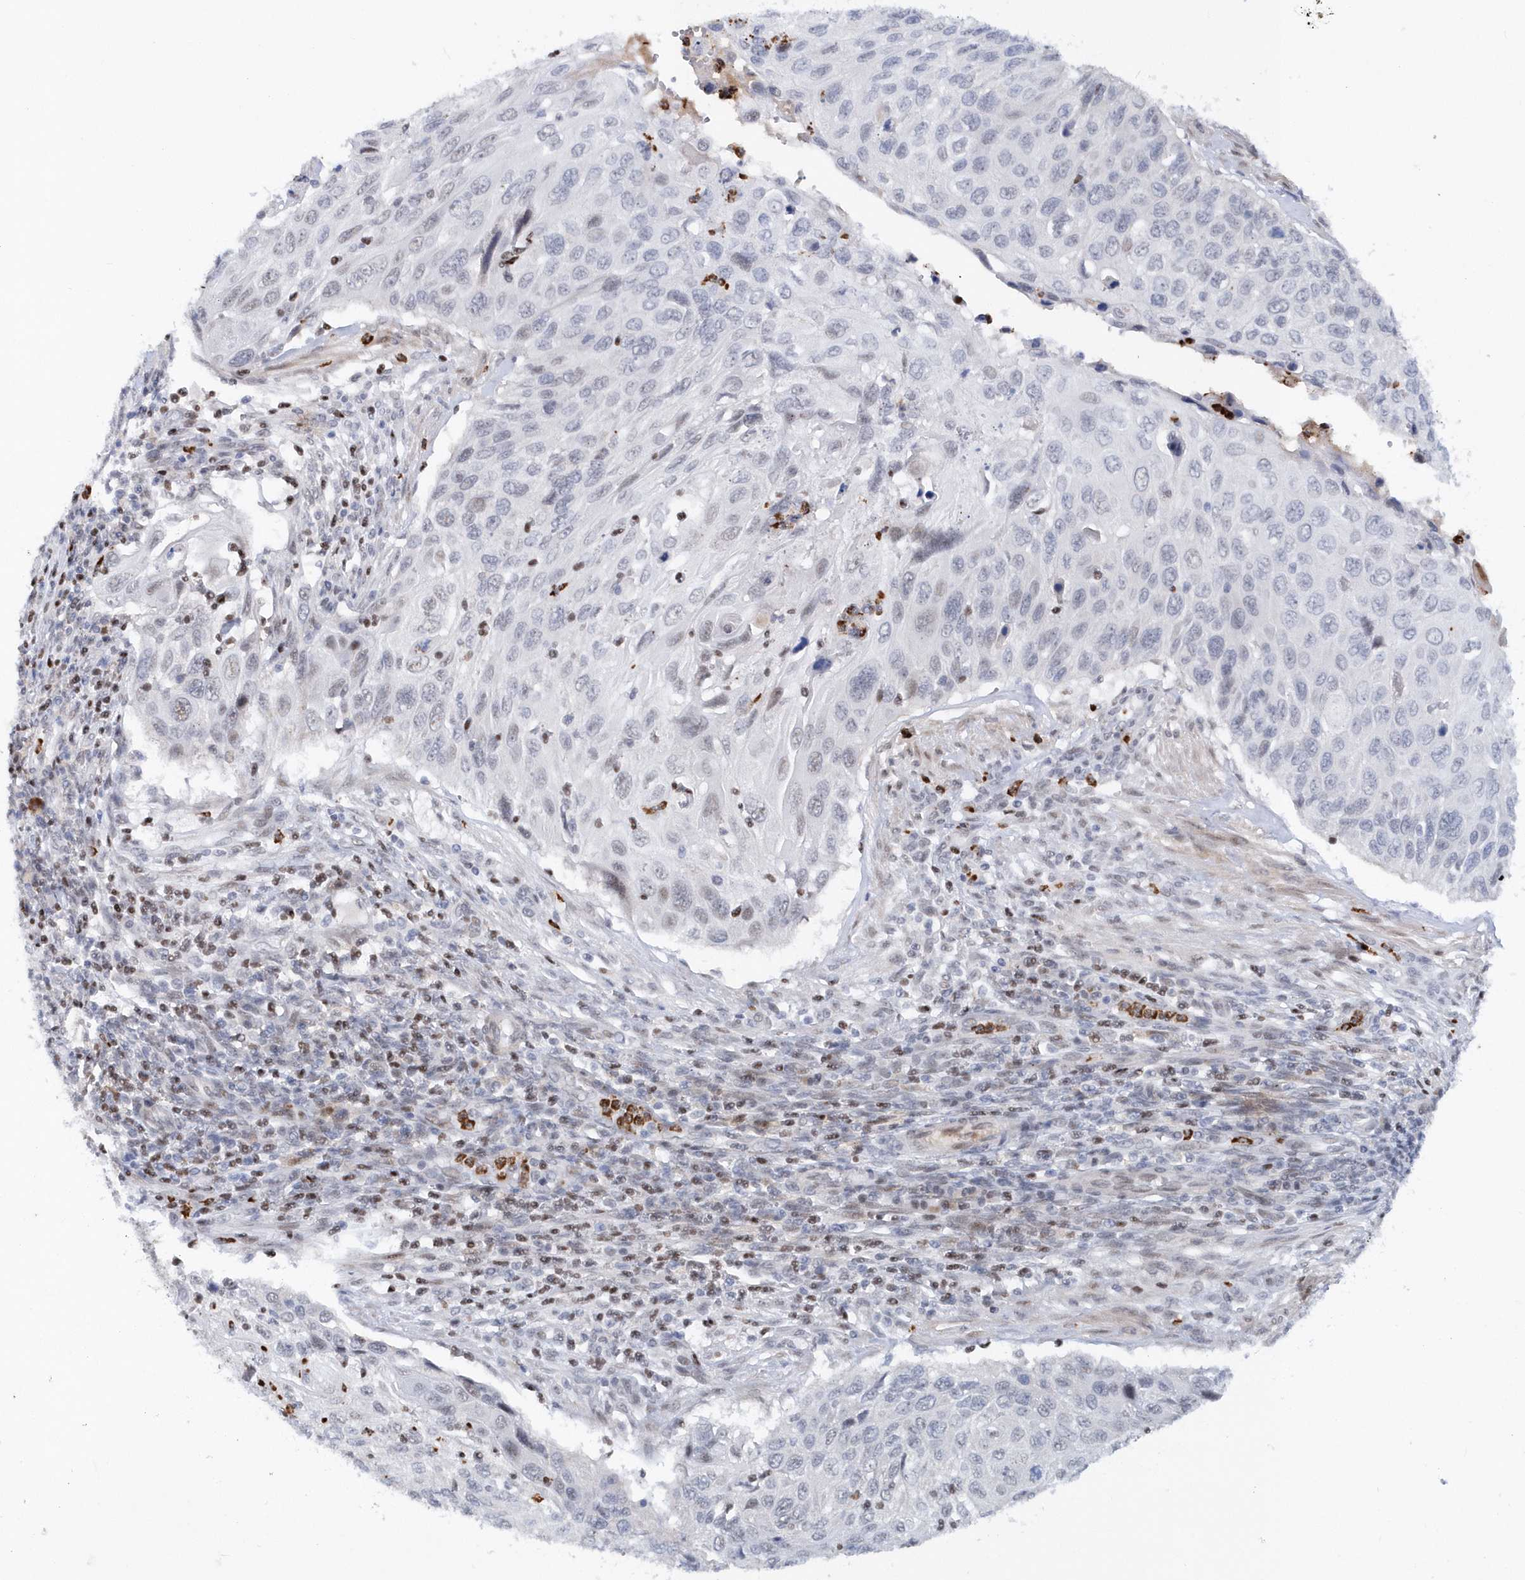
{"staining": {"intensity": "negative", "quantity": "none", "location": "none"}, "tissue": "cervical cancer", "cell_type": "Tumor cells", "image_type": "cancer", "snomed": [{"axis": "morphology", "description": "Squamous cell carcinoma, NOS"}, {"axis": "topography", "description": "Cervix"}], "caption": "Immunohistochemistry image of neoplastic tissue: squamous cell carcinoma (cervical) stained with DAB reveals no significant protein staining in tumor cells. Nuclei are stained in blue.", "gene": "ASCL4", "patient": {"sex": "female", "age": 70}}